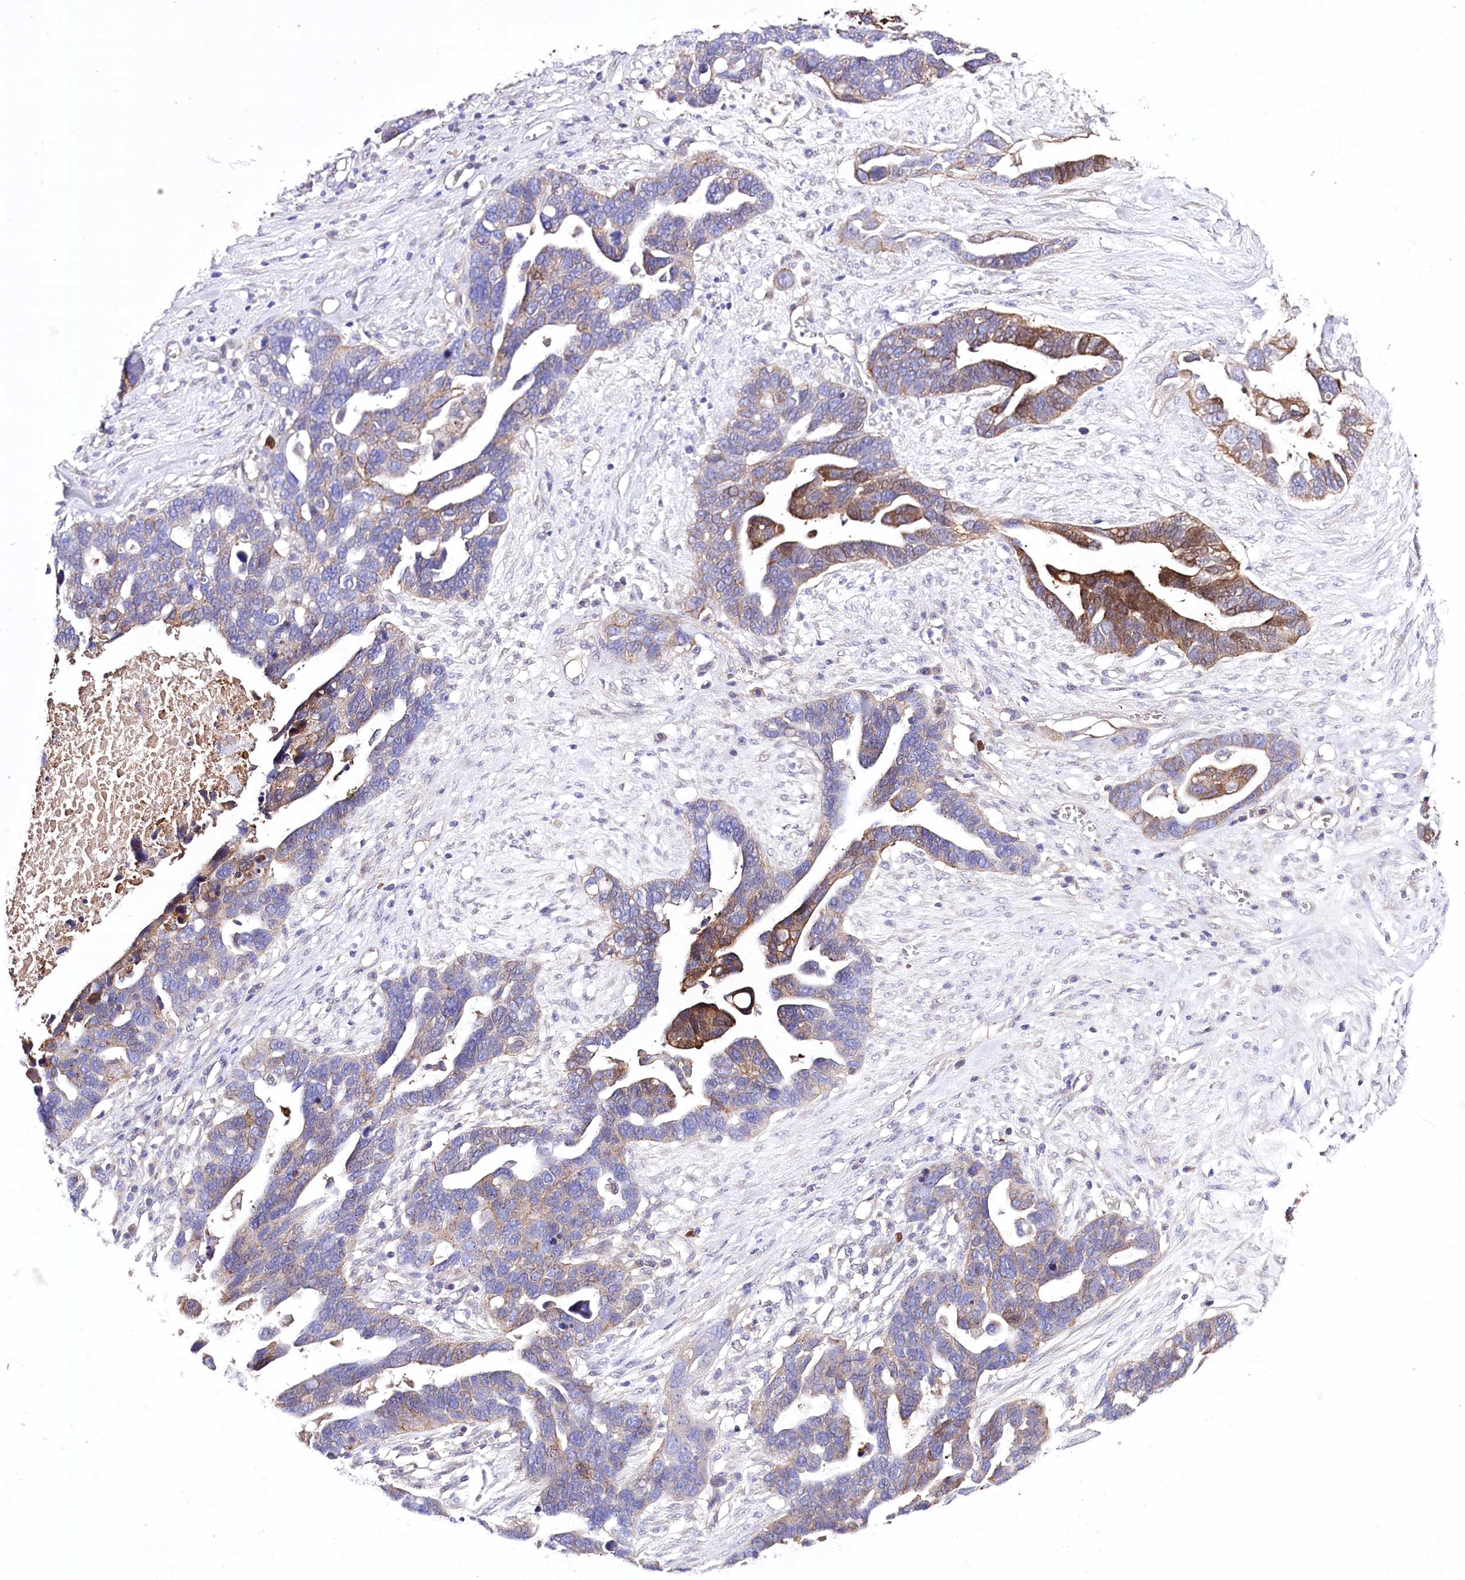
{"staining": {"intensity": "moderate", "quantity": "<25%", "location": "cytoplasmic/membranous"}, "tissue": "ovarian cancer", "cell_type": "Tumor cells", "image_type": "cancer", "snomed": [{"axis": "morphology", "description": "Cystadenocarcinoma, serous, NOS"}, {"axis": "topography", "description": "Ovary"}], "caption": "The photomicrograph shows a brown stain indicating the presence of a protein in the cytoplasmic/membranous of tumor cells in ovarian cancer. (DAB (3,3'-diaminobenzidine) IHC with brightfield microscopy, high magnification).", "gene": "CEP164", "patient": {"sex": "female", "age": 54}}